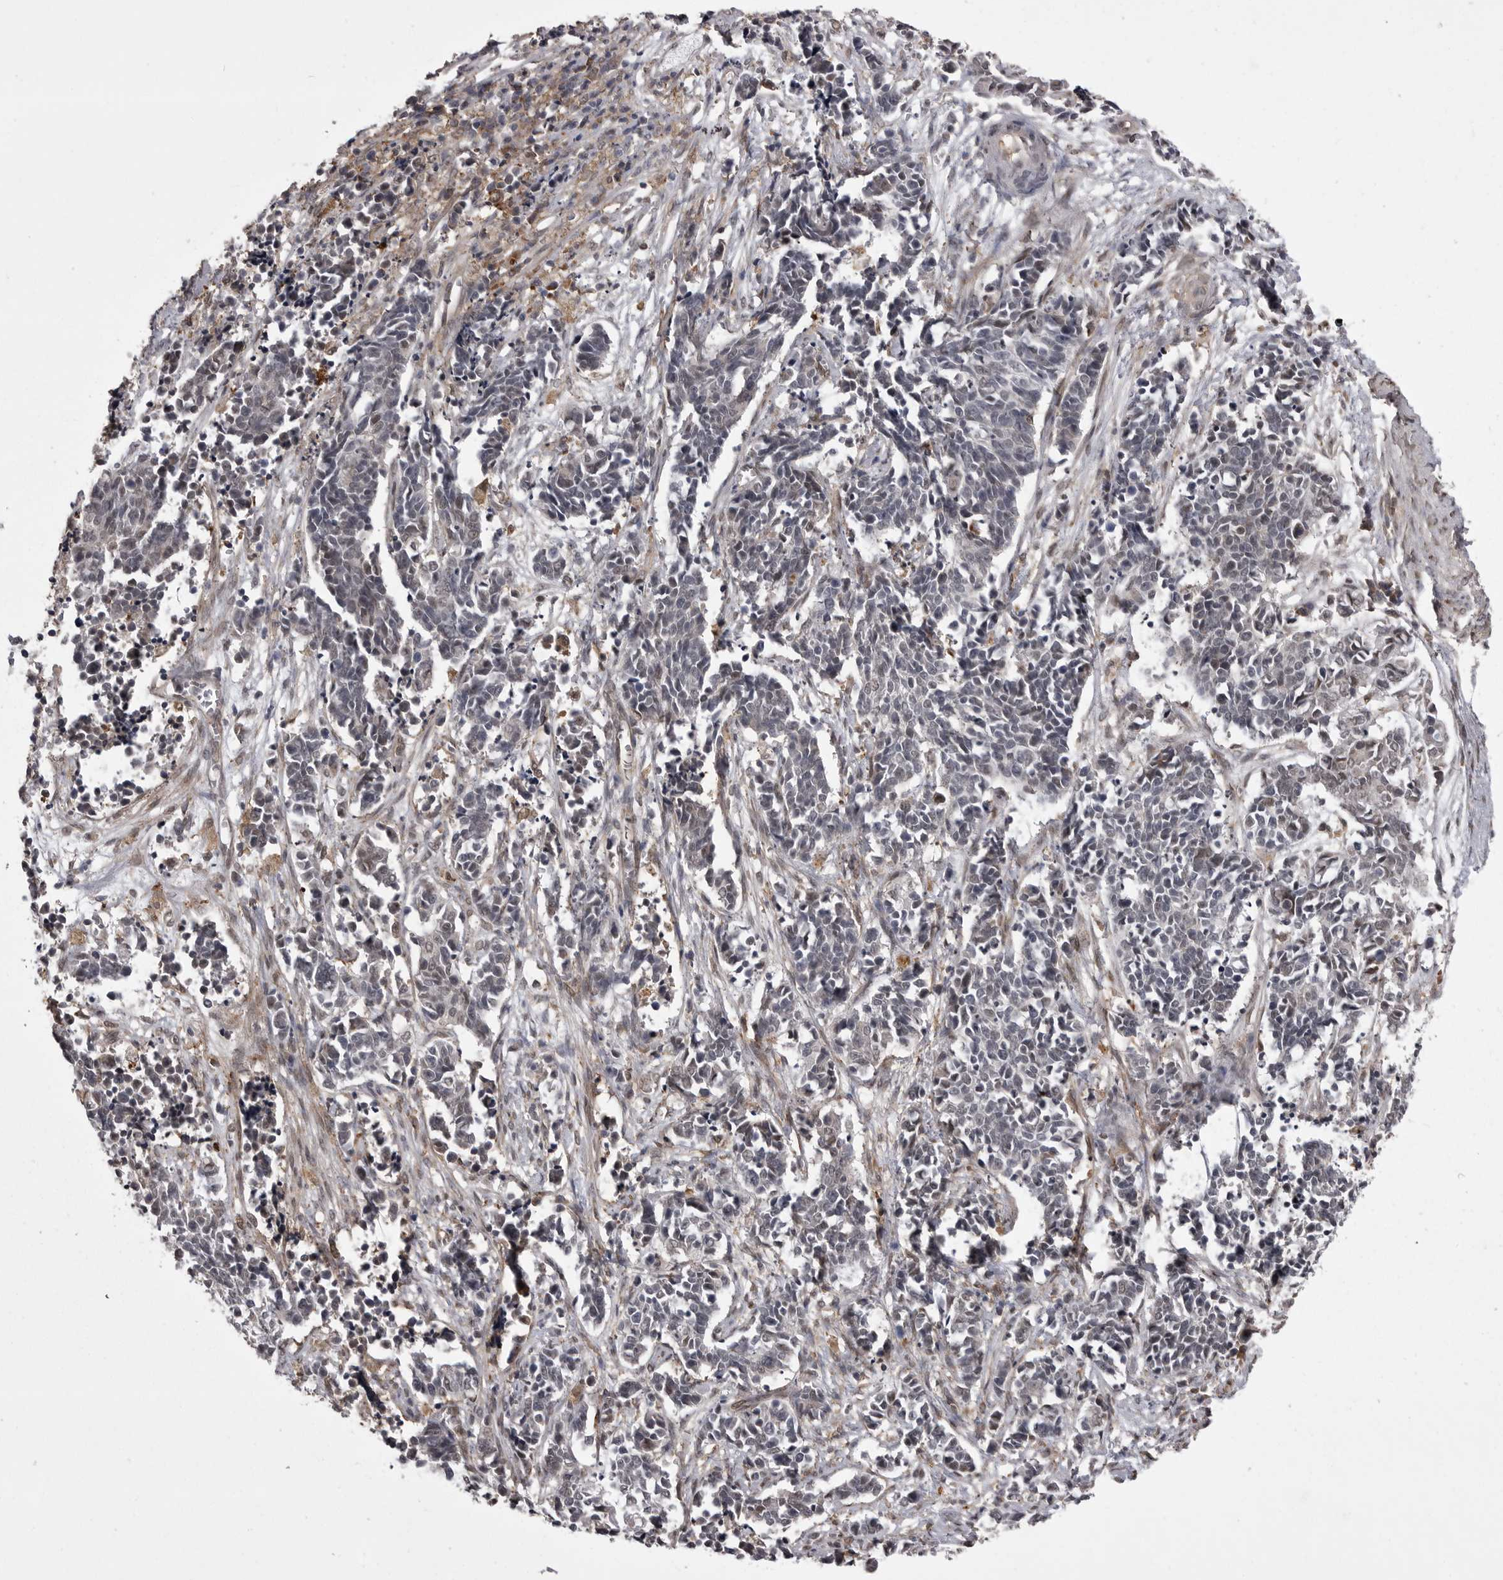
{"staining": {"intensity": "negative", "quantity": "none", "location": "none"}, "tissue": "cervical cancer", "cell_type": "Tumor cells", "image_type": "cancer", "snomed": [{"axis": "morphology", "description": "Normal tissue, NOS"}, {"axis": "morphology", "description": "Squamous cell carcinoma, NOS"}, {"axis": "topography", "description": "Cervix"}], "caption": "This is an immunohistochemistry (IHC) image of cervical cancer (squamous cell carcinoma). There is no staining in tumor cells.", "gene": "ABL1", "patient": {"sex": "female", "age": 35}}